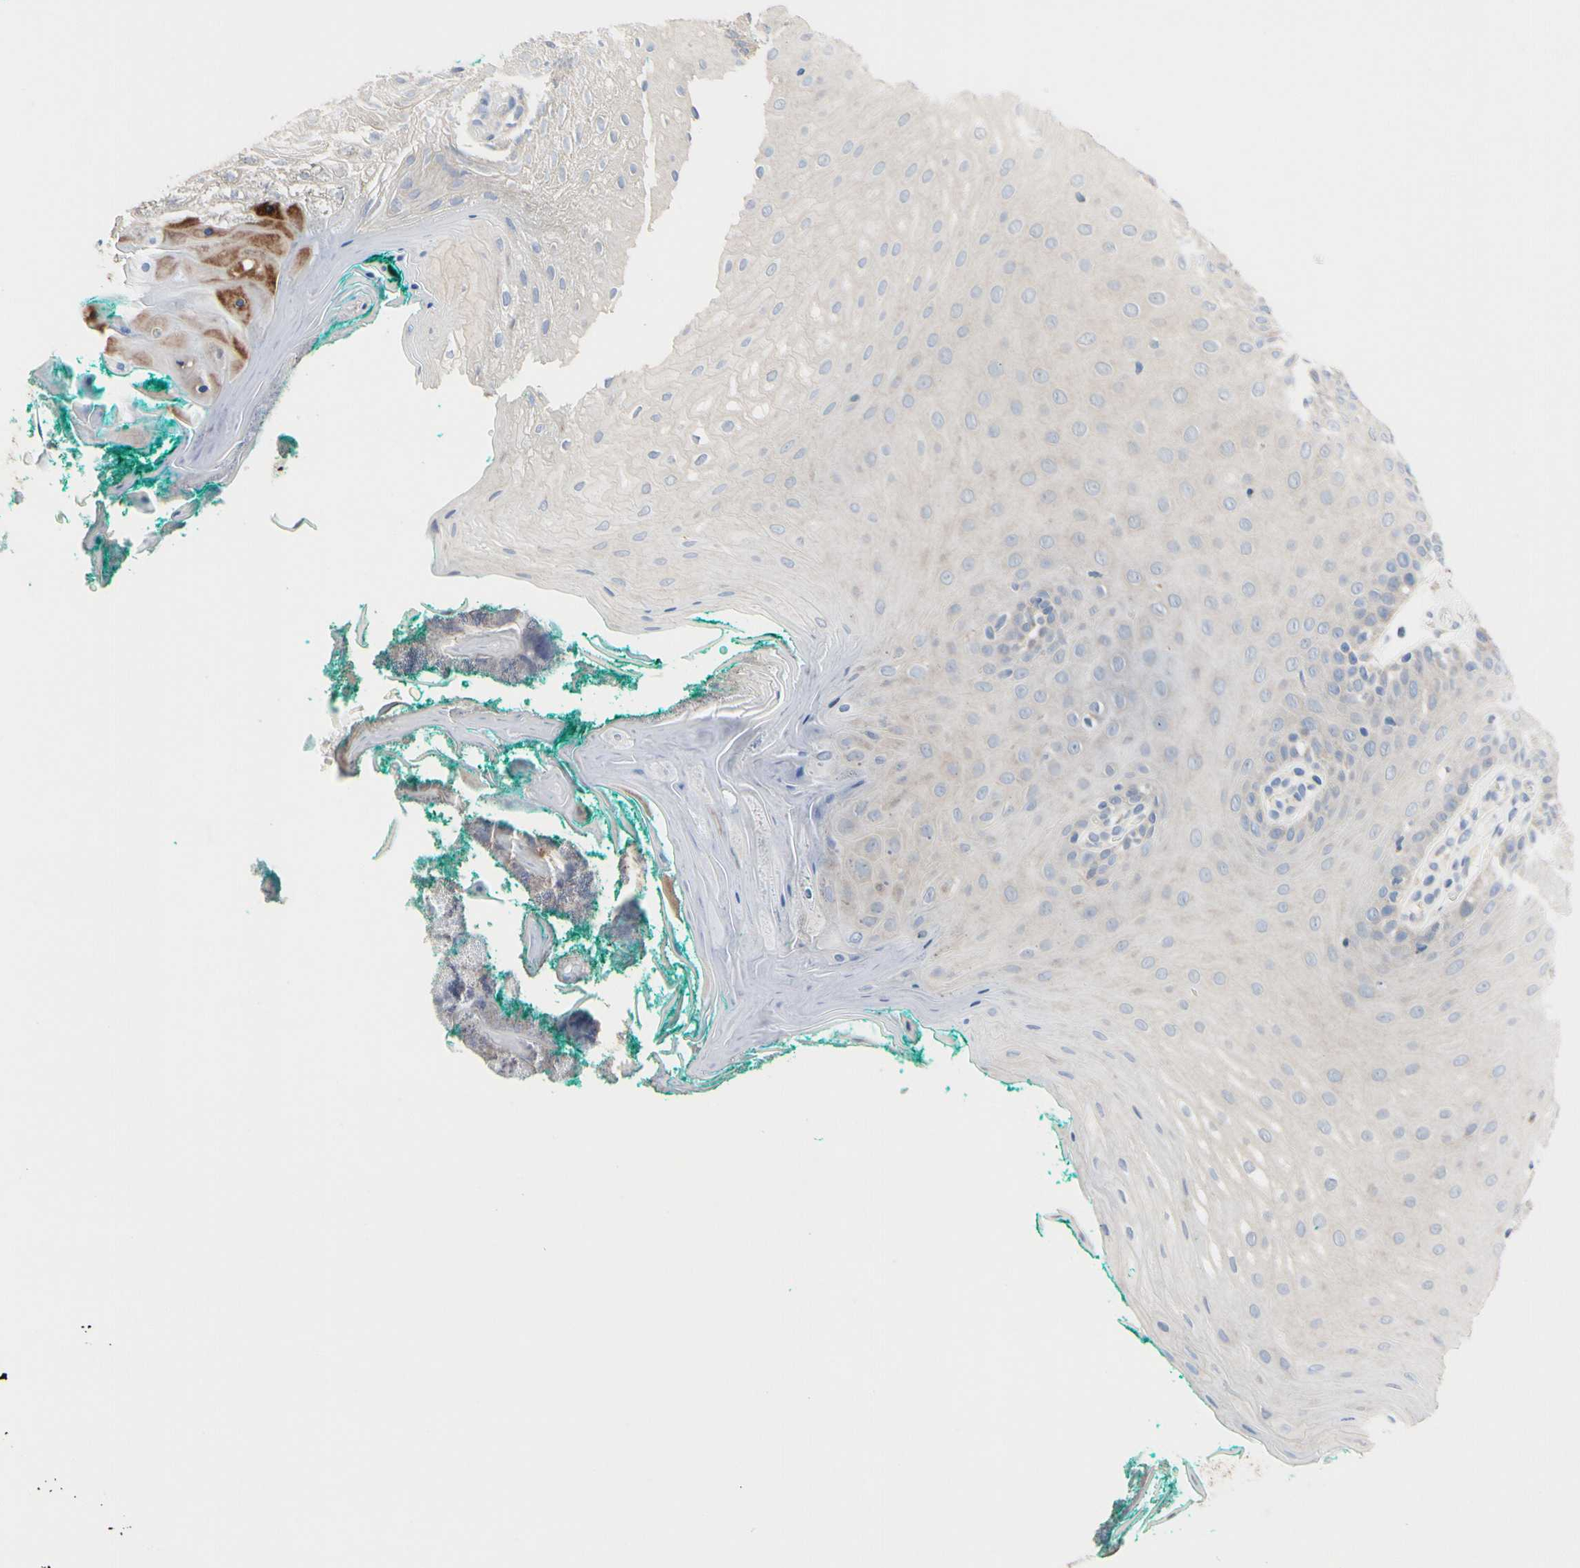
{"staining": {"intensity": "weak", "quantity": "<25%", "location": "cytoplasmic/membranous"}, "tissue": "oral mucosa", "cell_type": "Squamous epithelial cells", "image_type": "normal", "snomed": [{"axis": "morphology", "description": "Normal tissue, NOS"}, {"axis": "topography", "description": "Skeletal muscle"}, {"axis": "topography", "description": "Oral tissue"}], "caption": "This is an immunohistochemistry (IHC) histopathology image of unremarkable oral mucosa. There is no staining in squamous epithelial cells.", "gene": "TTC14", "patient": {"sex": "male", "age": 58}}